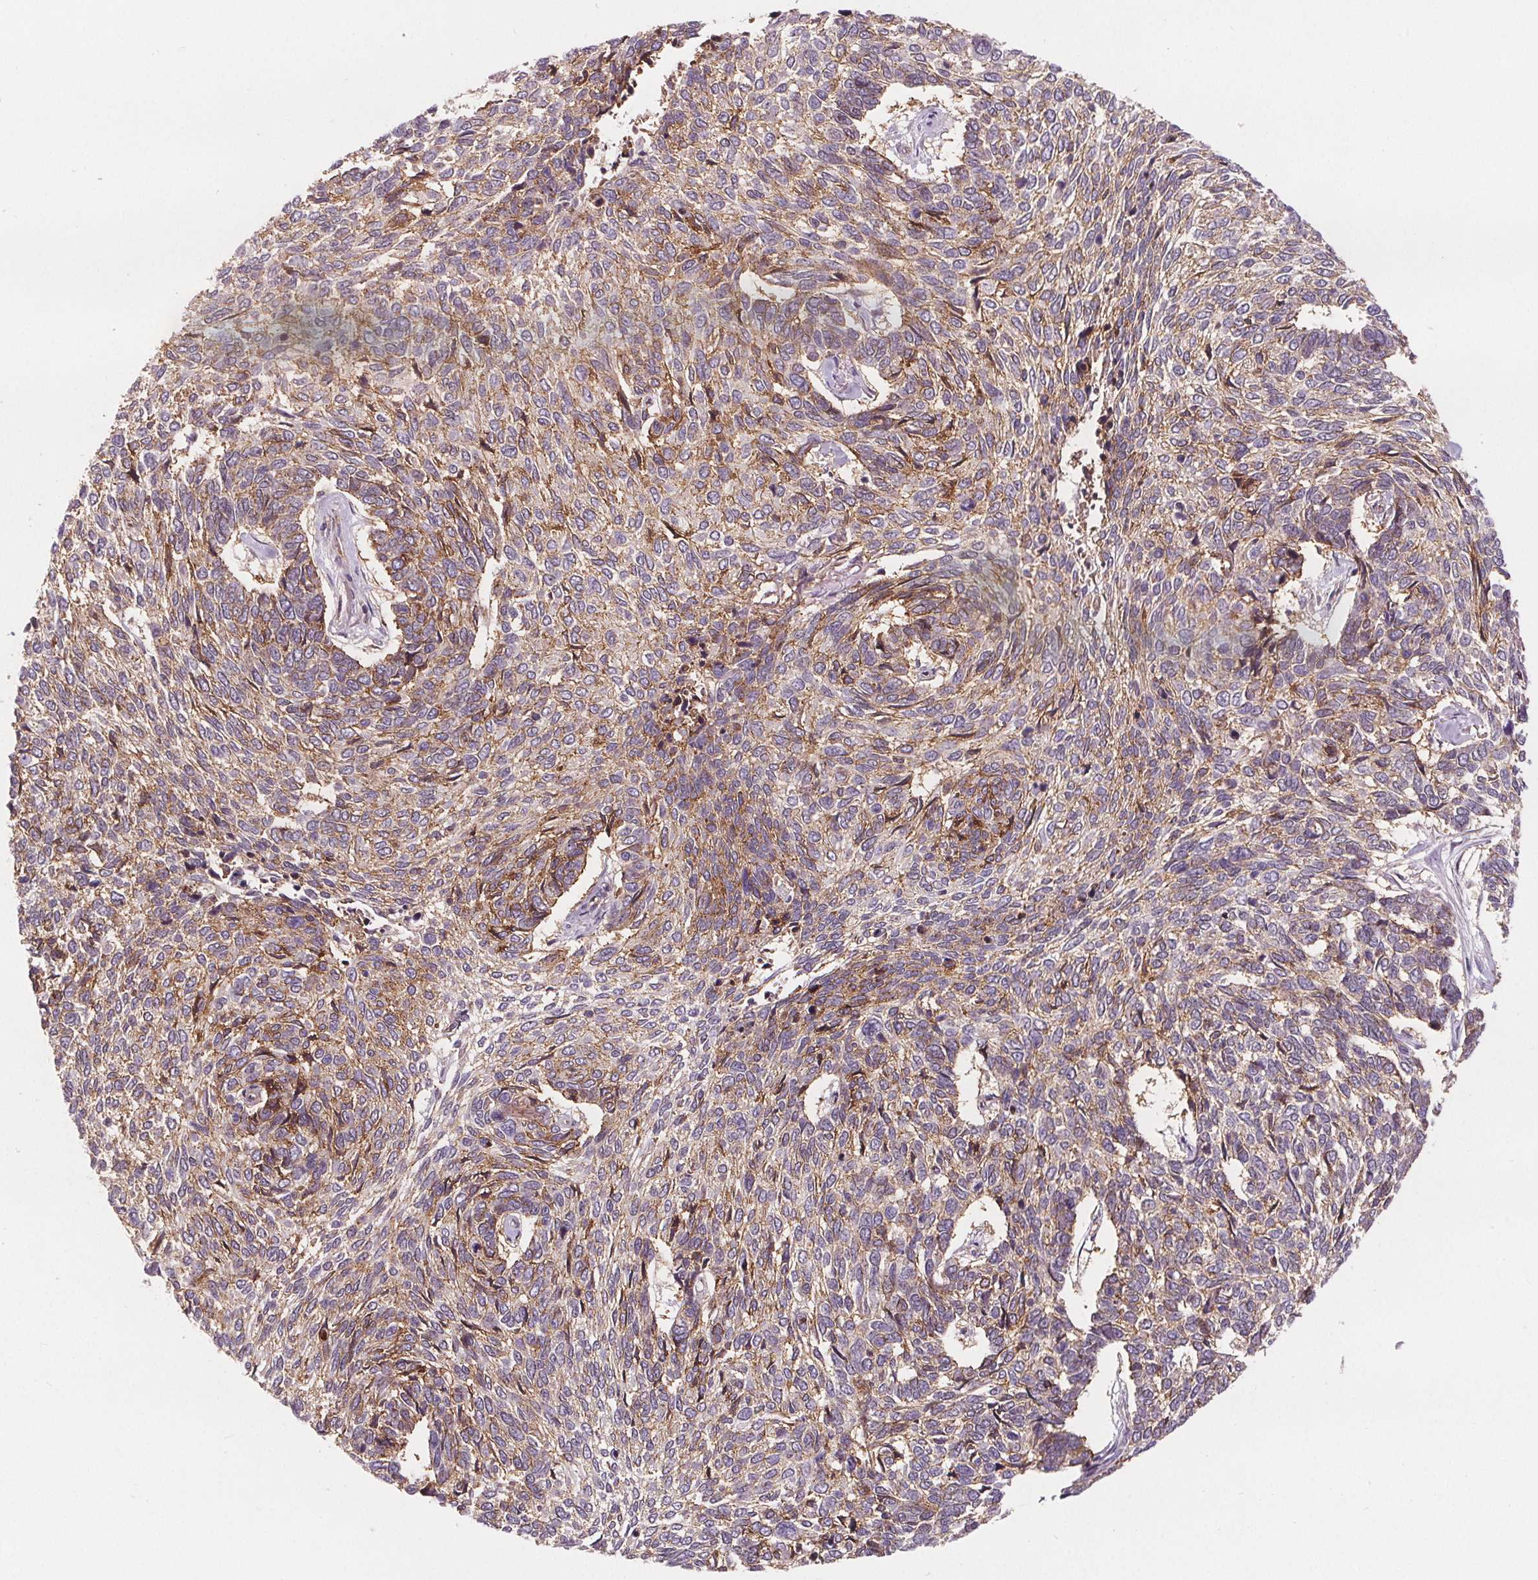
{"staining": {"intensity": "moderate", "quantity": "25%-75%", "location": "cytoplasmic/membranous"}, "tissue": "skin cancer", "cell_type": "Tumor cells", "image_type": "cancer", "snomed": [{"axis": "morphology", "description": "Basal cell carcinoma"}, {"axis": "topography", "description": "Skin"}], "caption": "A brown stain labels moderate cytoplasmic/membranous positivity of a protein in skin cancer tumor cells.", "gene": "ATP1A1", "patient": {"sex": "female", "age": 65}}